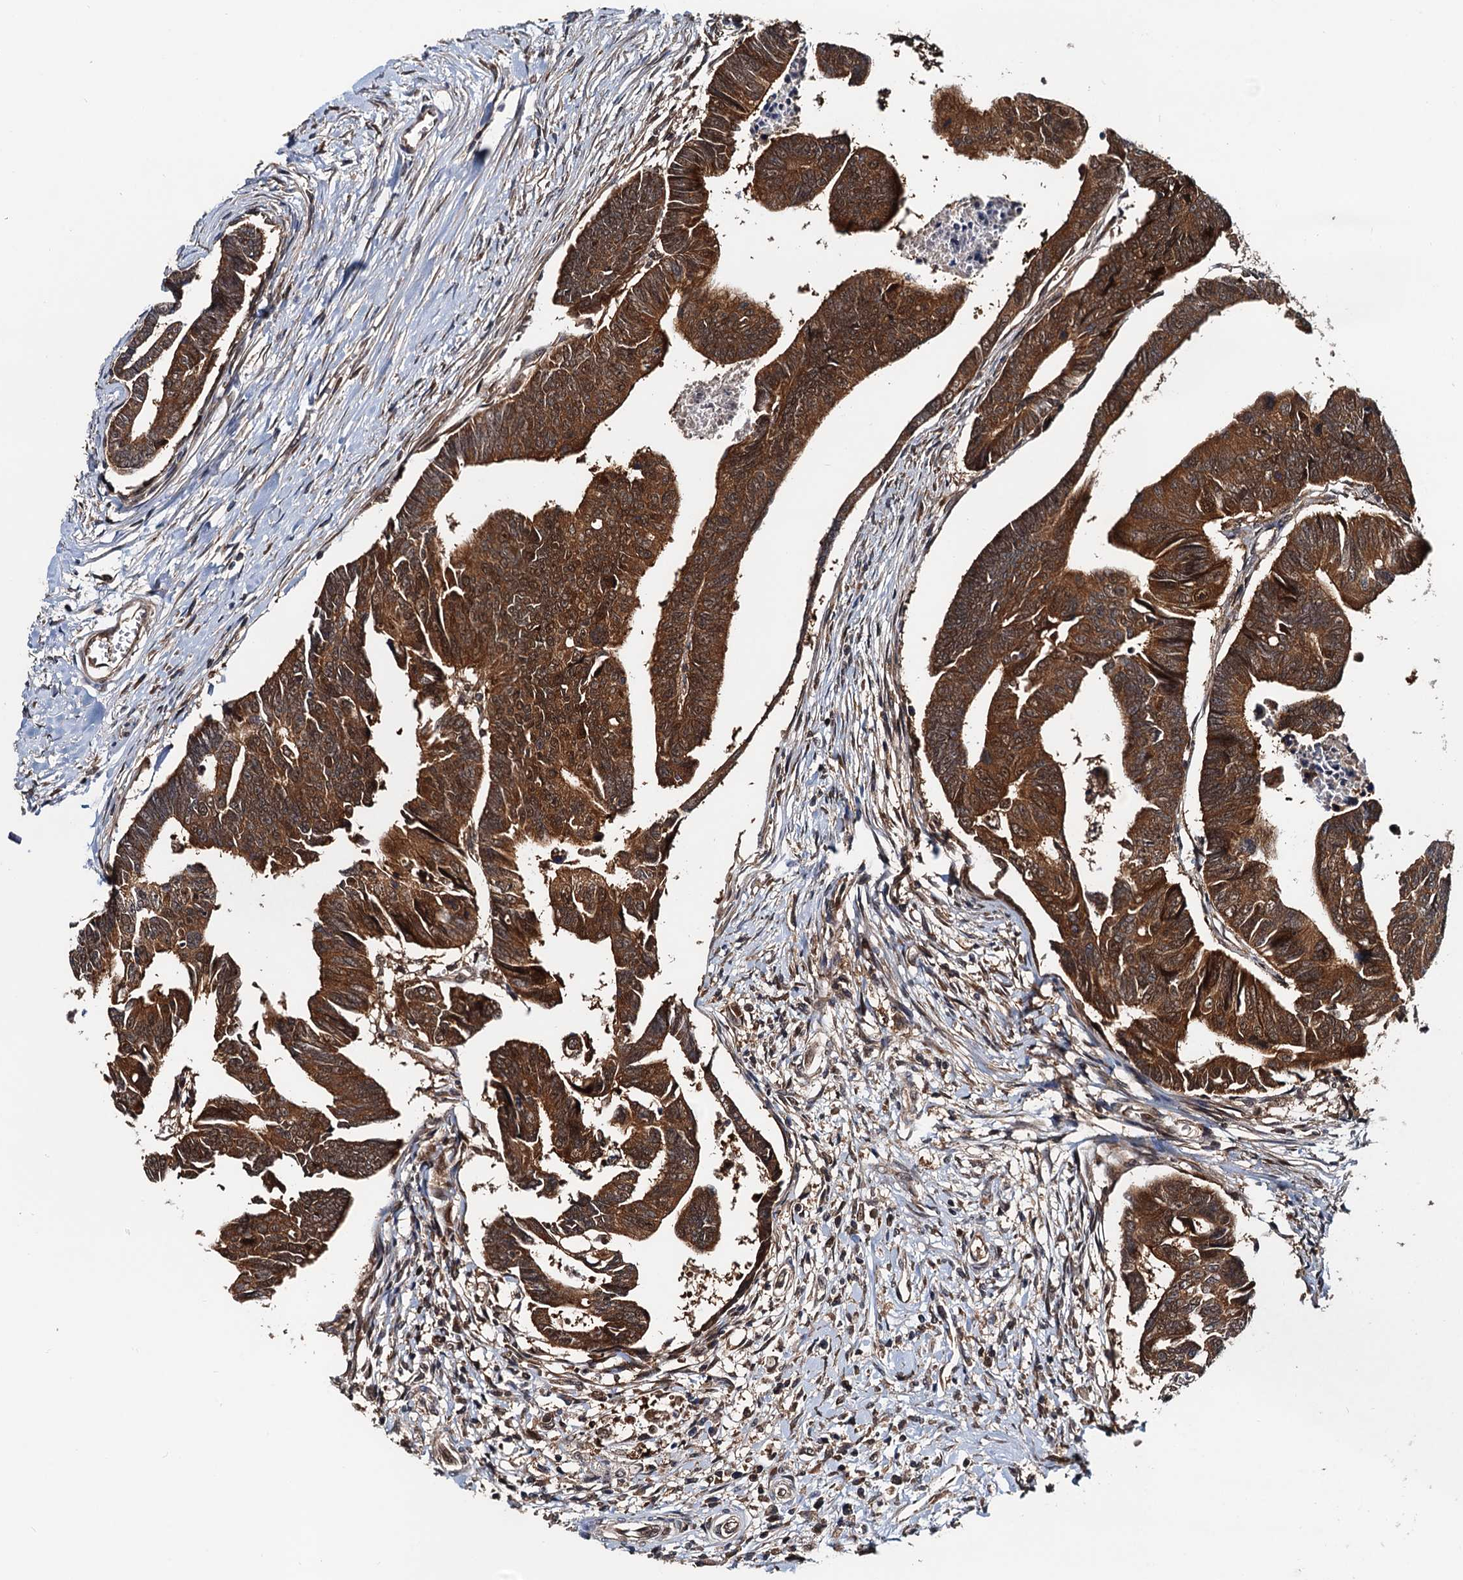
{"staining": {"intensity": "moderate", "quantity": ">75%", "location": "cytoplasmic/membranous"}, "tissue": "colorectal cancer", "cell_type": "Tumor cells", "image_type": "cancer", "snomed": [{"axis": "morphology", "description": "Adenocarcinoma, NOS"}, {"axis": "topography", "description": "Rectum"}], "caption": "DAB immunohistochemical staining of human colorectal cancer (adenocarcinoma) reveals moderate cytoplasmic/membranous protein expression in approximately >75% of tumor cells. The staining is performed using DAB (3,3'-diaminobenzidine) brown chromogen to label protein expression. The nuclei are counter-stained blue using hematoxylin.", "gene": "AAGAB", "patient": {"sex": "female", "age": 65}}